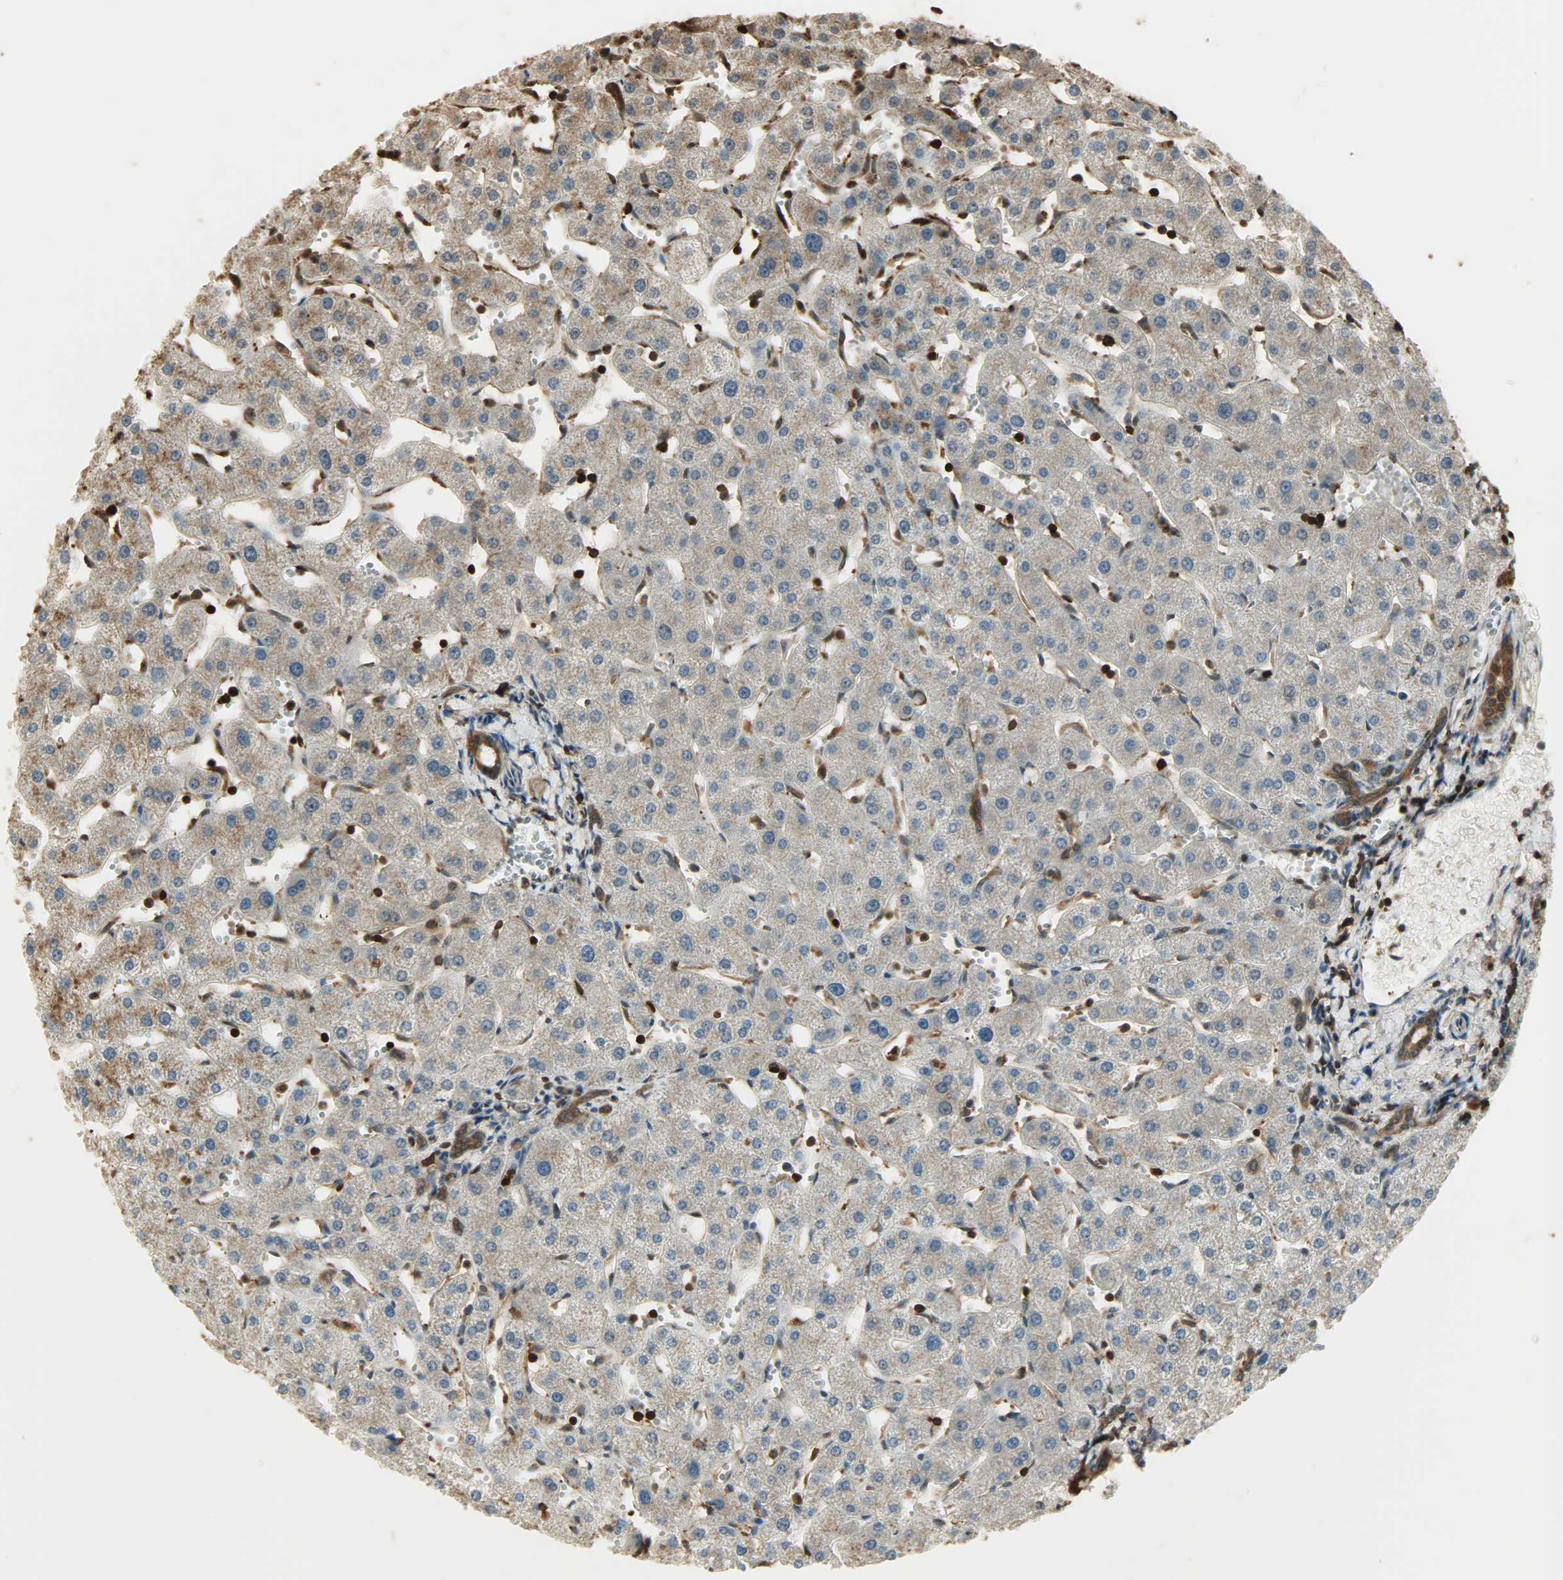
{"staining": {"intensity": "strong", "quantity": ">75%", "location": "cytoplasmic/membranous"}, "tissue": "liver", "cell_type": "Cholangiocytes", "image_type": "normal", "snomed": [{"axis": "morphology", "description": "Normal tissue, NOS"}, {"axis": "topography", "description": "Liver"}], "caption": "This is a histology image of immunohistochemistry (IHC) staining of normal liver, which shows strong staining in the cytoplasmic/membranous of cholangiocytes.", "gene": "YWHAZ", "patient": {"sex": "male", "age": 67}}